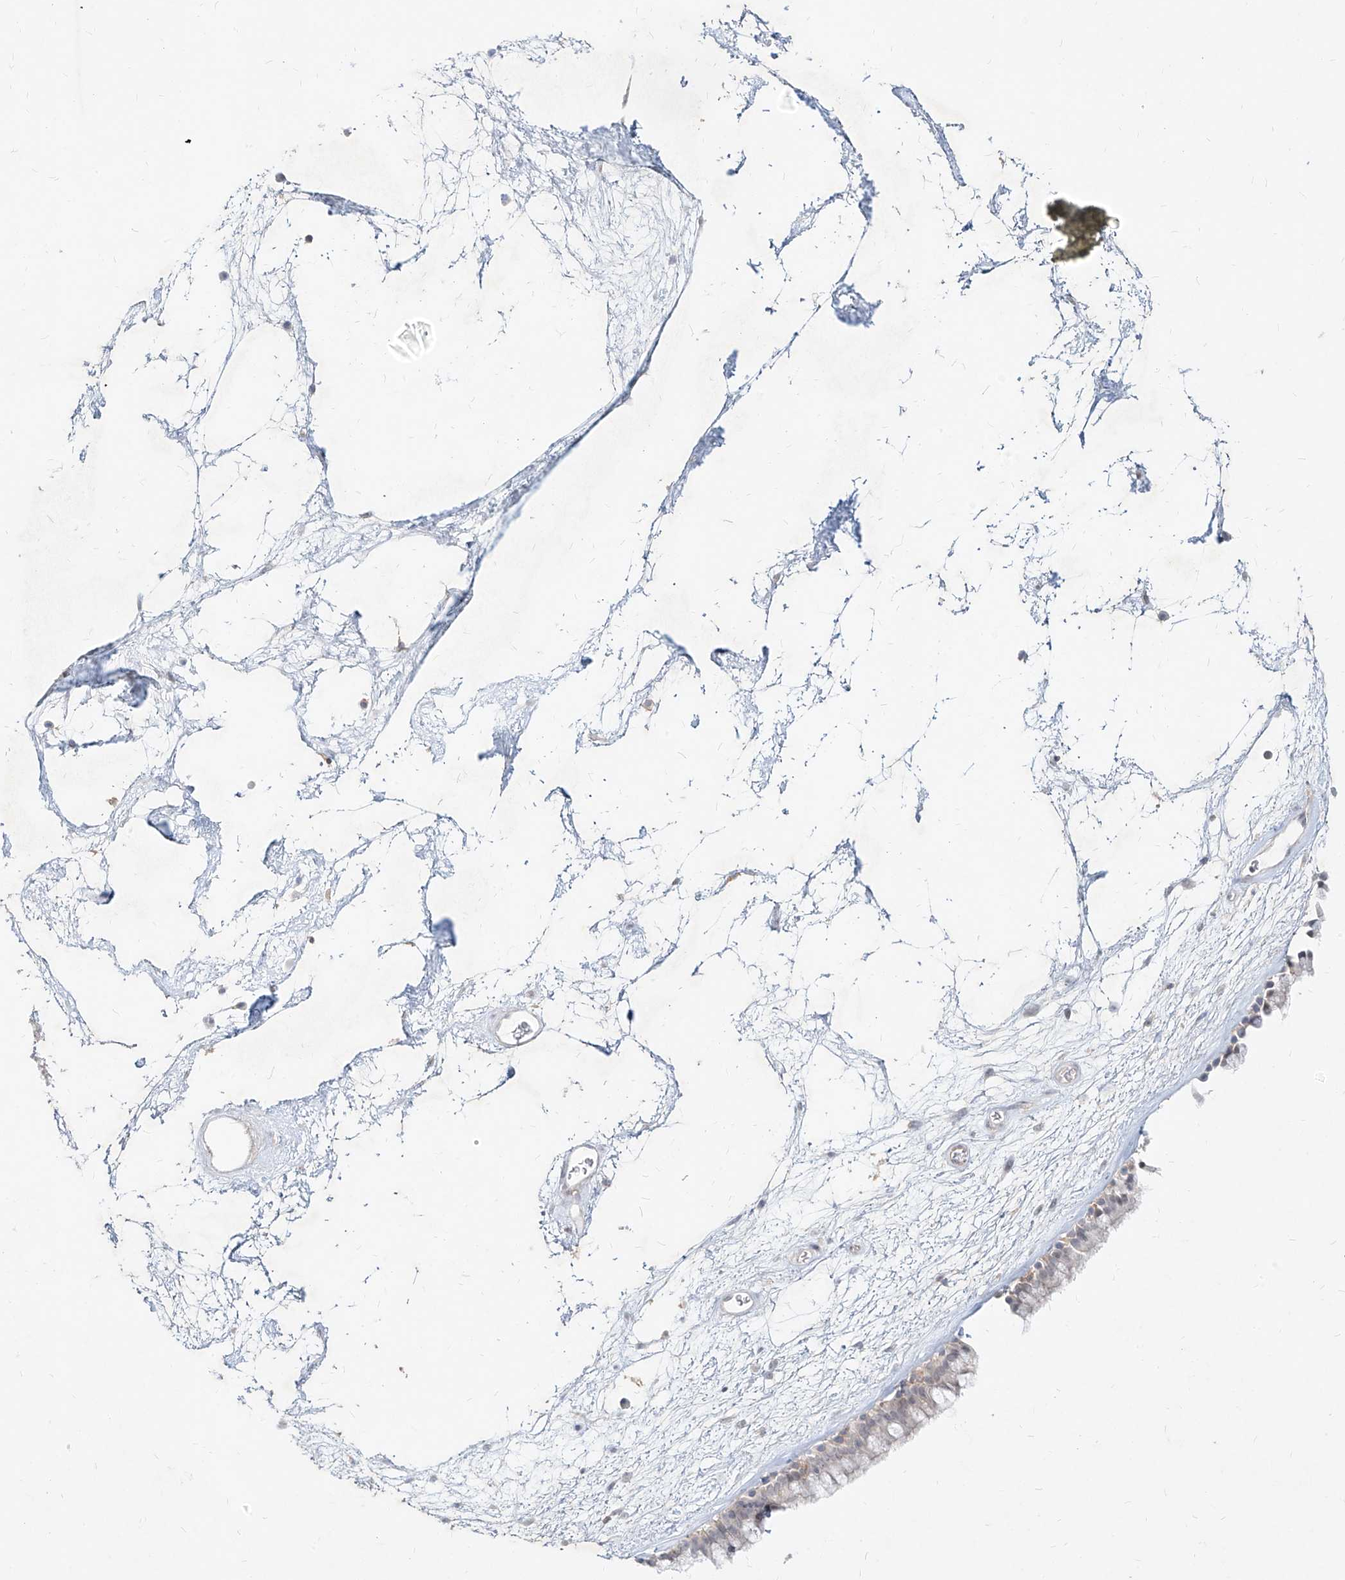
{"staining": {"intensity": "negative", "quantity": "none", "location": "none"}, "tissue": "nasopharynx", "cell_type": "Respiratory epithelial cells", "image_type": "normal", "snomed": [{"axis": "morphology", "description": "Normal tissue, NOS"}, {"axis": "morphology", "description": "Inflammation, NOS"}, {"axis": "topography", "description": "Nasopharynx"}], "caption": "The image reveals no significant expression in respiratory epithelial cells of nasopharynx. (DAB (3,3'-diaminobenzidine) immunohistochemistry (IHC) with hematoxylin counter stain).", "gene": "SLC2A12", "patient": {"sex": "male", "age": 48}}